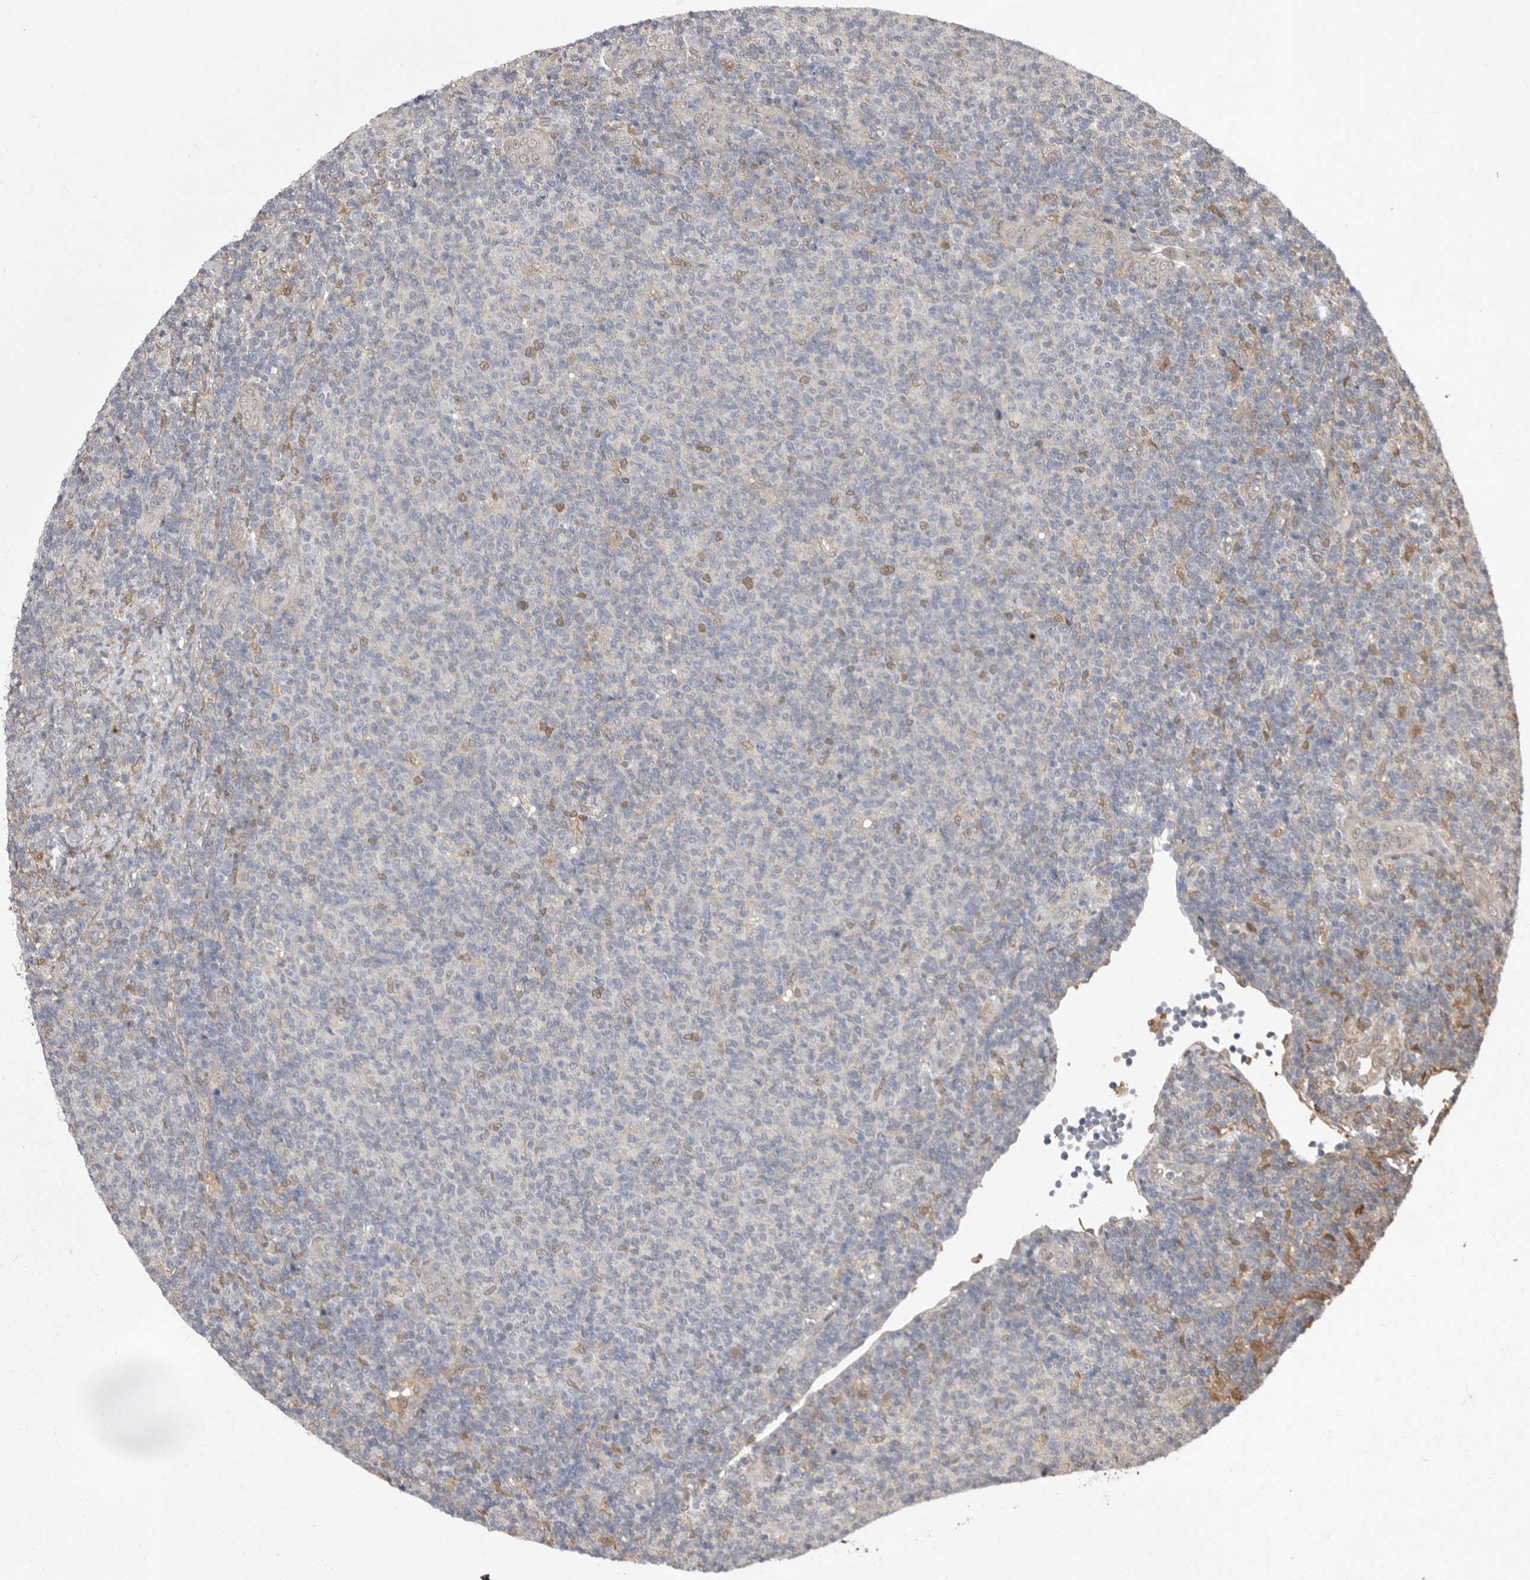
{"staining": {"intensity": "weak", "quantity": "<25%", "location": "nuclear"}, "tissue": "lymphoma", "cell_type": "Tumor cells", "image_type": "cancer", "snomed": [{"axis": "morphology", "description": "Malignant lymphoma, non-Hodgkin's type, Low grade"}, {"axis": "topography", "description": "Lymph node"}], "caption": "The immunohistochemistry (IHC) histopathology image has no significant positivity in tumor cells of lymphoma tissue. The staining is performed using DAB brown chromogen with nuclei counter-stained in using hematoxylin.", "gene": "ABL1", "patient": {"sex": "male", "age": 66}}